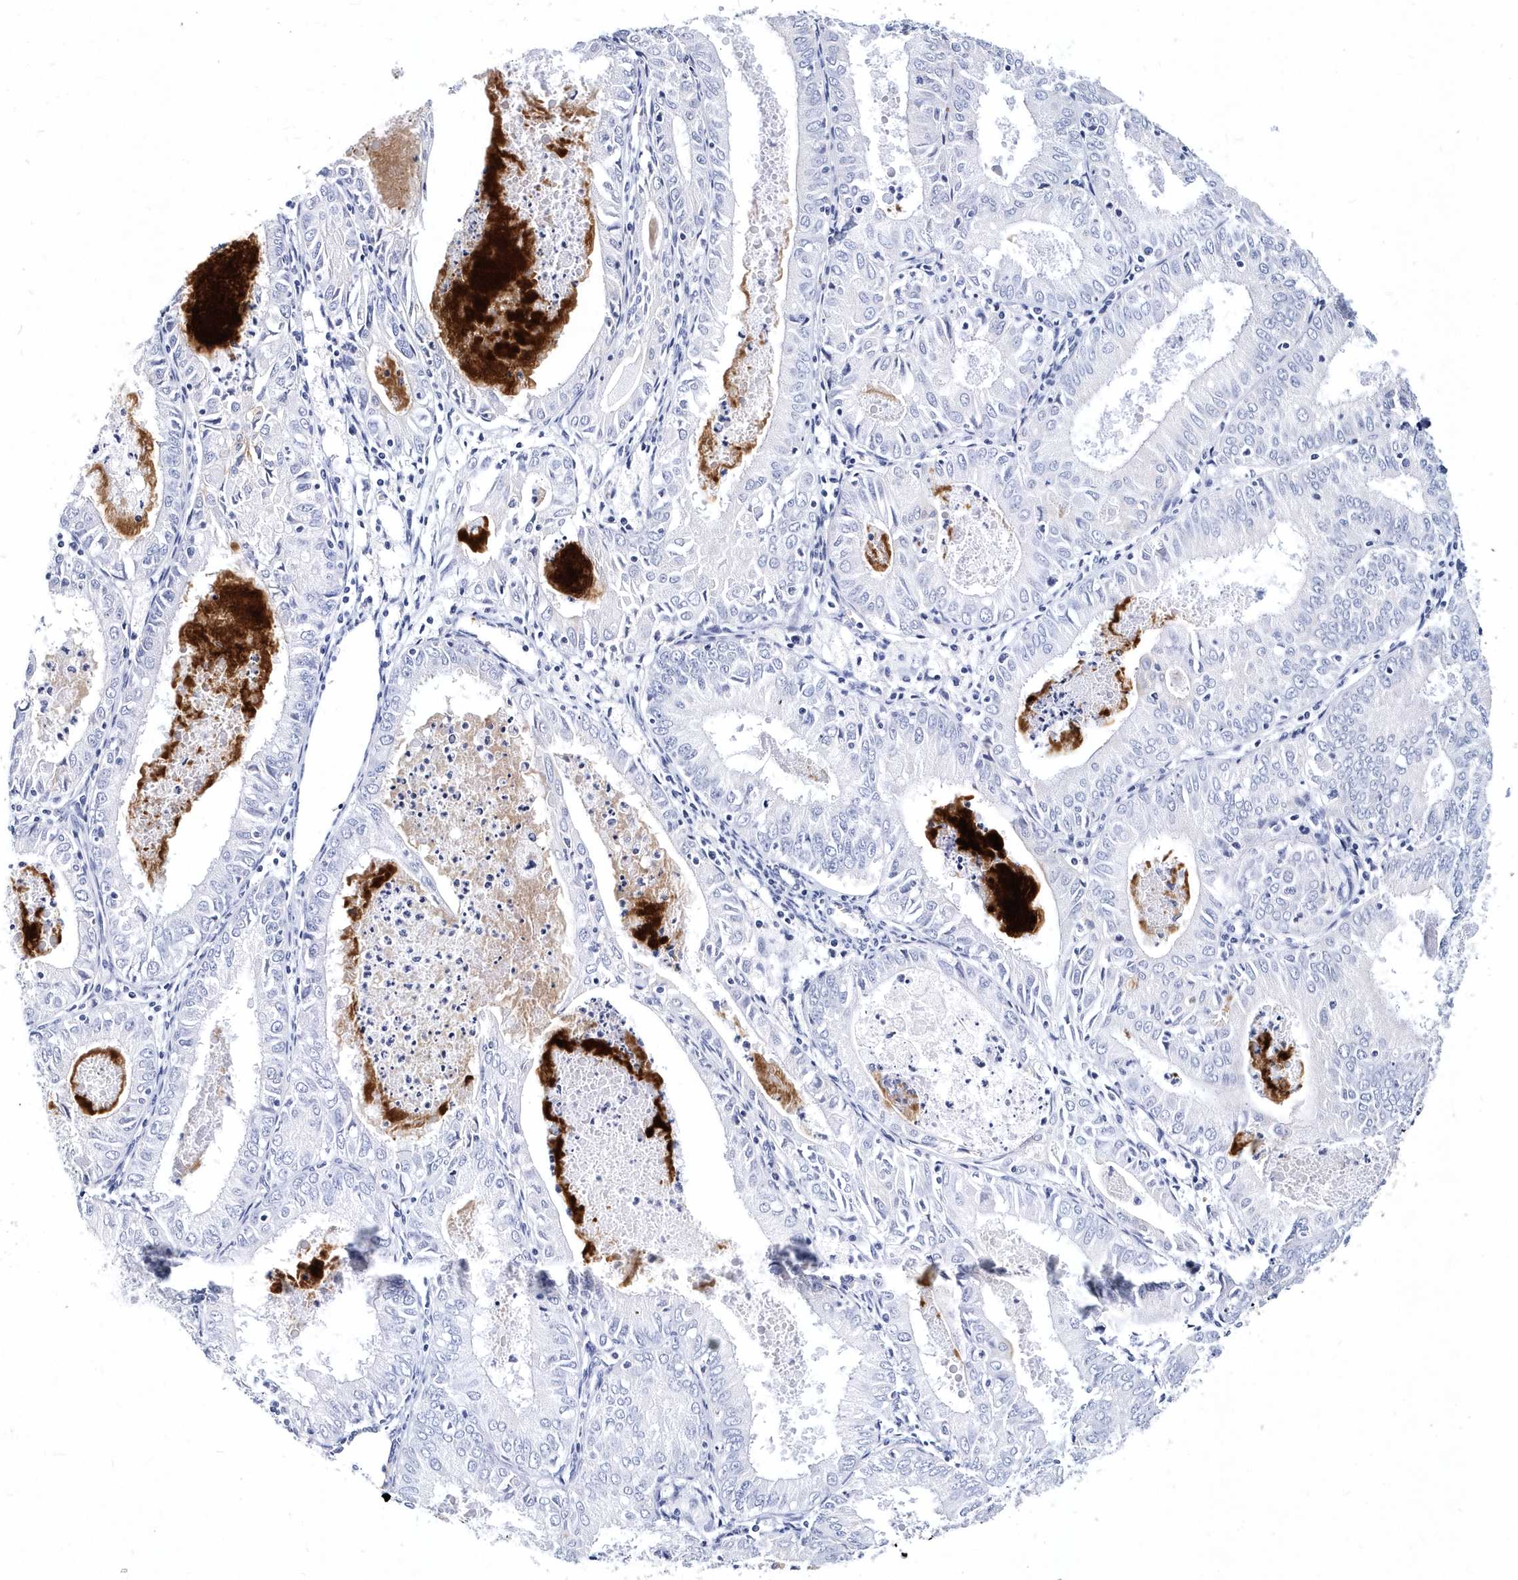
{"staining": {"intensity": "negative", "quantity": "none", "location": "none"}, "tissue": "endometrial cancer", "cell_type": "Tumor cells", "image_type": "cancer", "snomed": [{"axis": "morphology", "description": "Adenocarcinoma, NOS"}, {"axis": "topography", "description": "Endometrium"}], "caption": "A high-resolution micrograph shows immunohistochemistry (IHC) staining of endometrial adenocarcinoma, which demonstrates no significant expression in tumor cells.", "gene": "ITGA2B", "patient": {"sex": "female", "age": 57}}